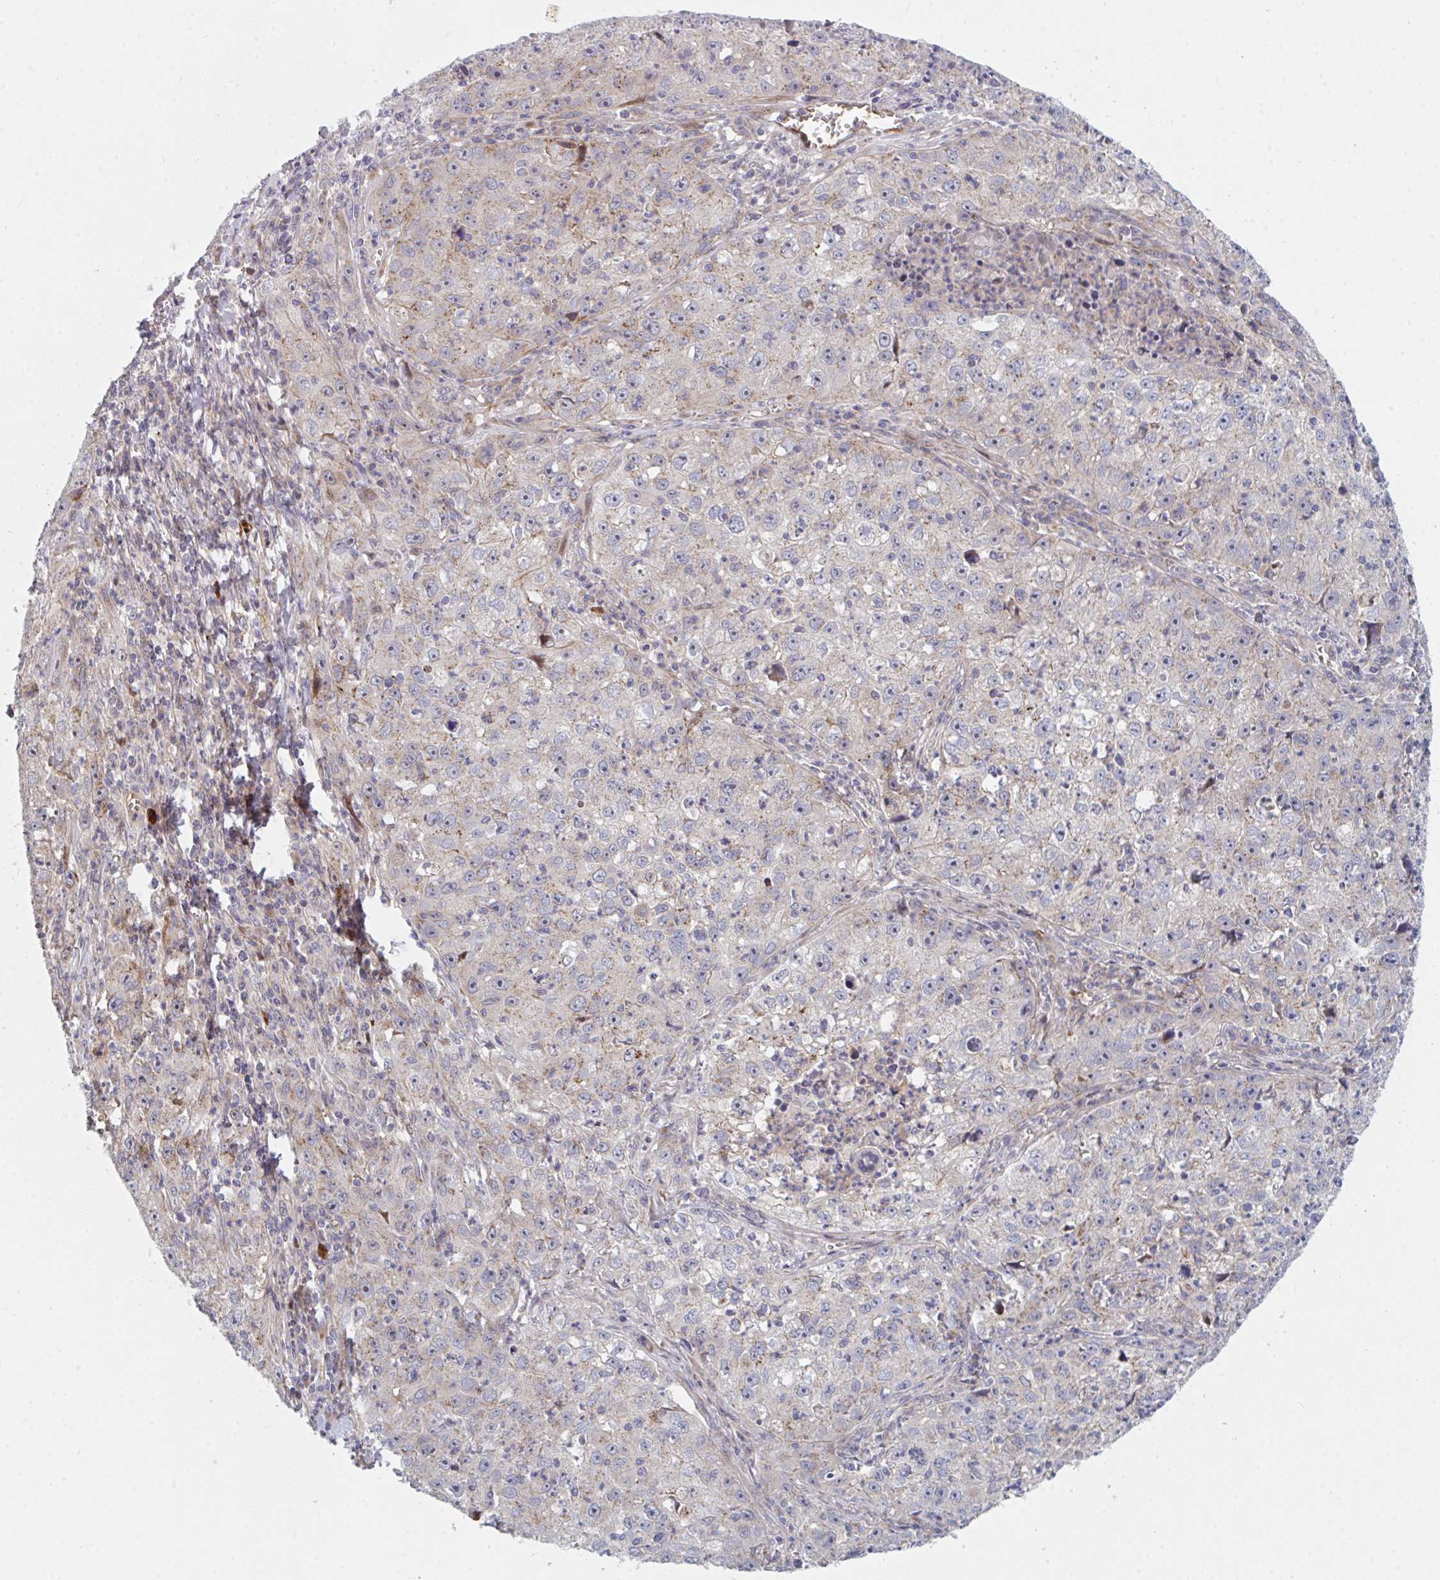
{"staining": {"intensity": "negative", "quantity": "none", "location": "none"}, "tissue": "lung cancer", "cell_type": "Tumor cells", "image_type": "cancer", "snomed": [{"axis": "morphology", "description": "Squamous cell carcinoma, NOS"}, {"axis": "topography", "description": "Lung"}], "caption": "Immunohistochemistry histopathology image of lung squamous cell carcinoma stained for a protein (brown), which exhibits no positivity in tumor cells.", "gene": "TNFSF4", "patient": {"sex": "male", "age": 71}}